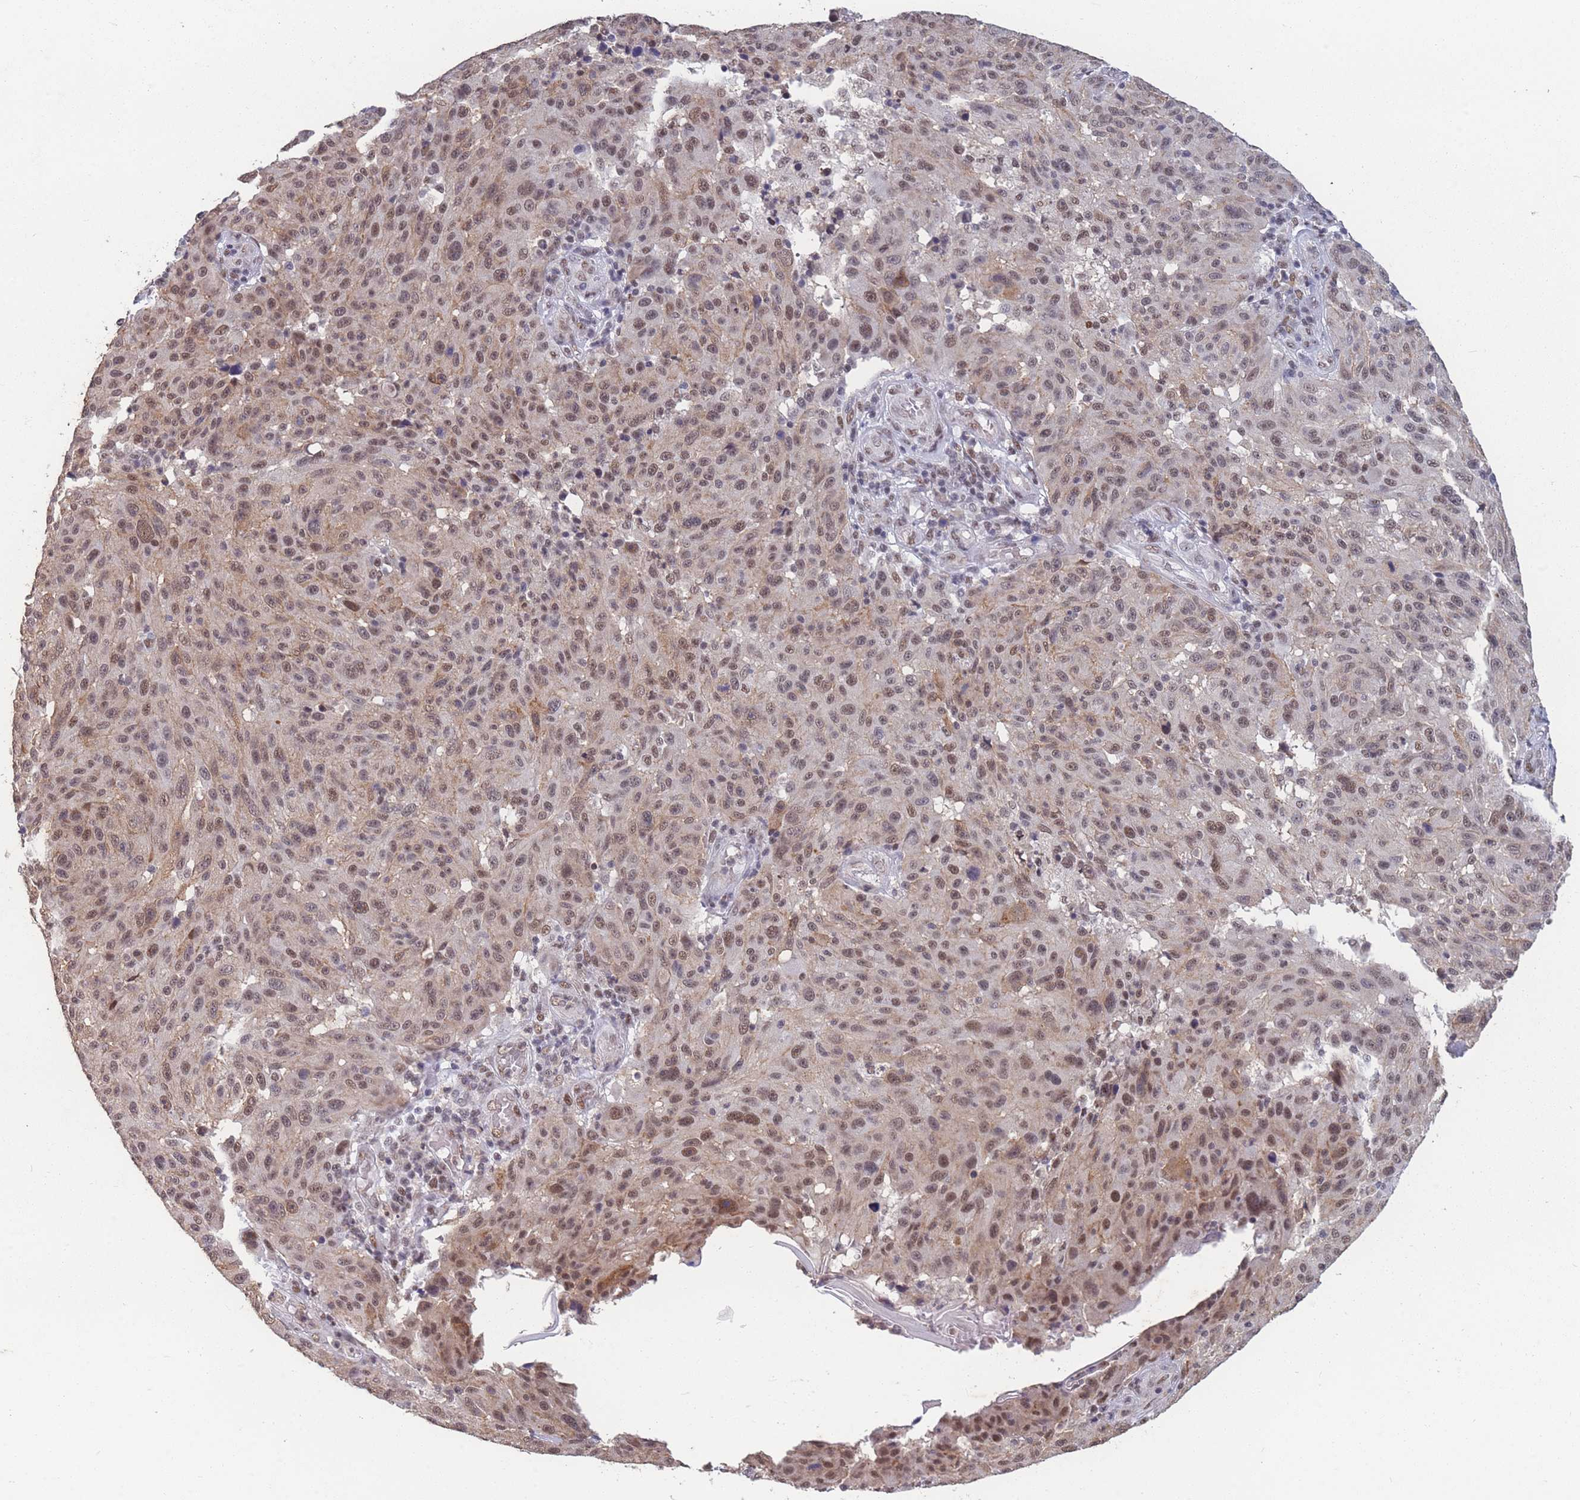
{"staining": {"intensity": "moderate", "quantity": ">75%", "location": "nuclear"}, "tissue": "melanoma", "cell_type": "Tumor cells", "image_type": "cancer", "snomed": [{"axis": "morphology", "description": "Malignant melanoma, NOS"}, {"axis": "topography", "description": "Skin"}], "caption": "Moderate nuclear protein staining is identified in about >75% of tumor cells in melanoma. Nuclei are stained in blue.", "gene": "SNRPA1", "patient": {"sex": "male", "age": 53}}